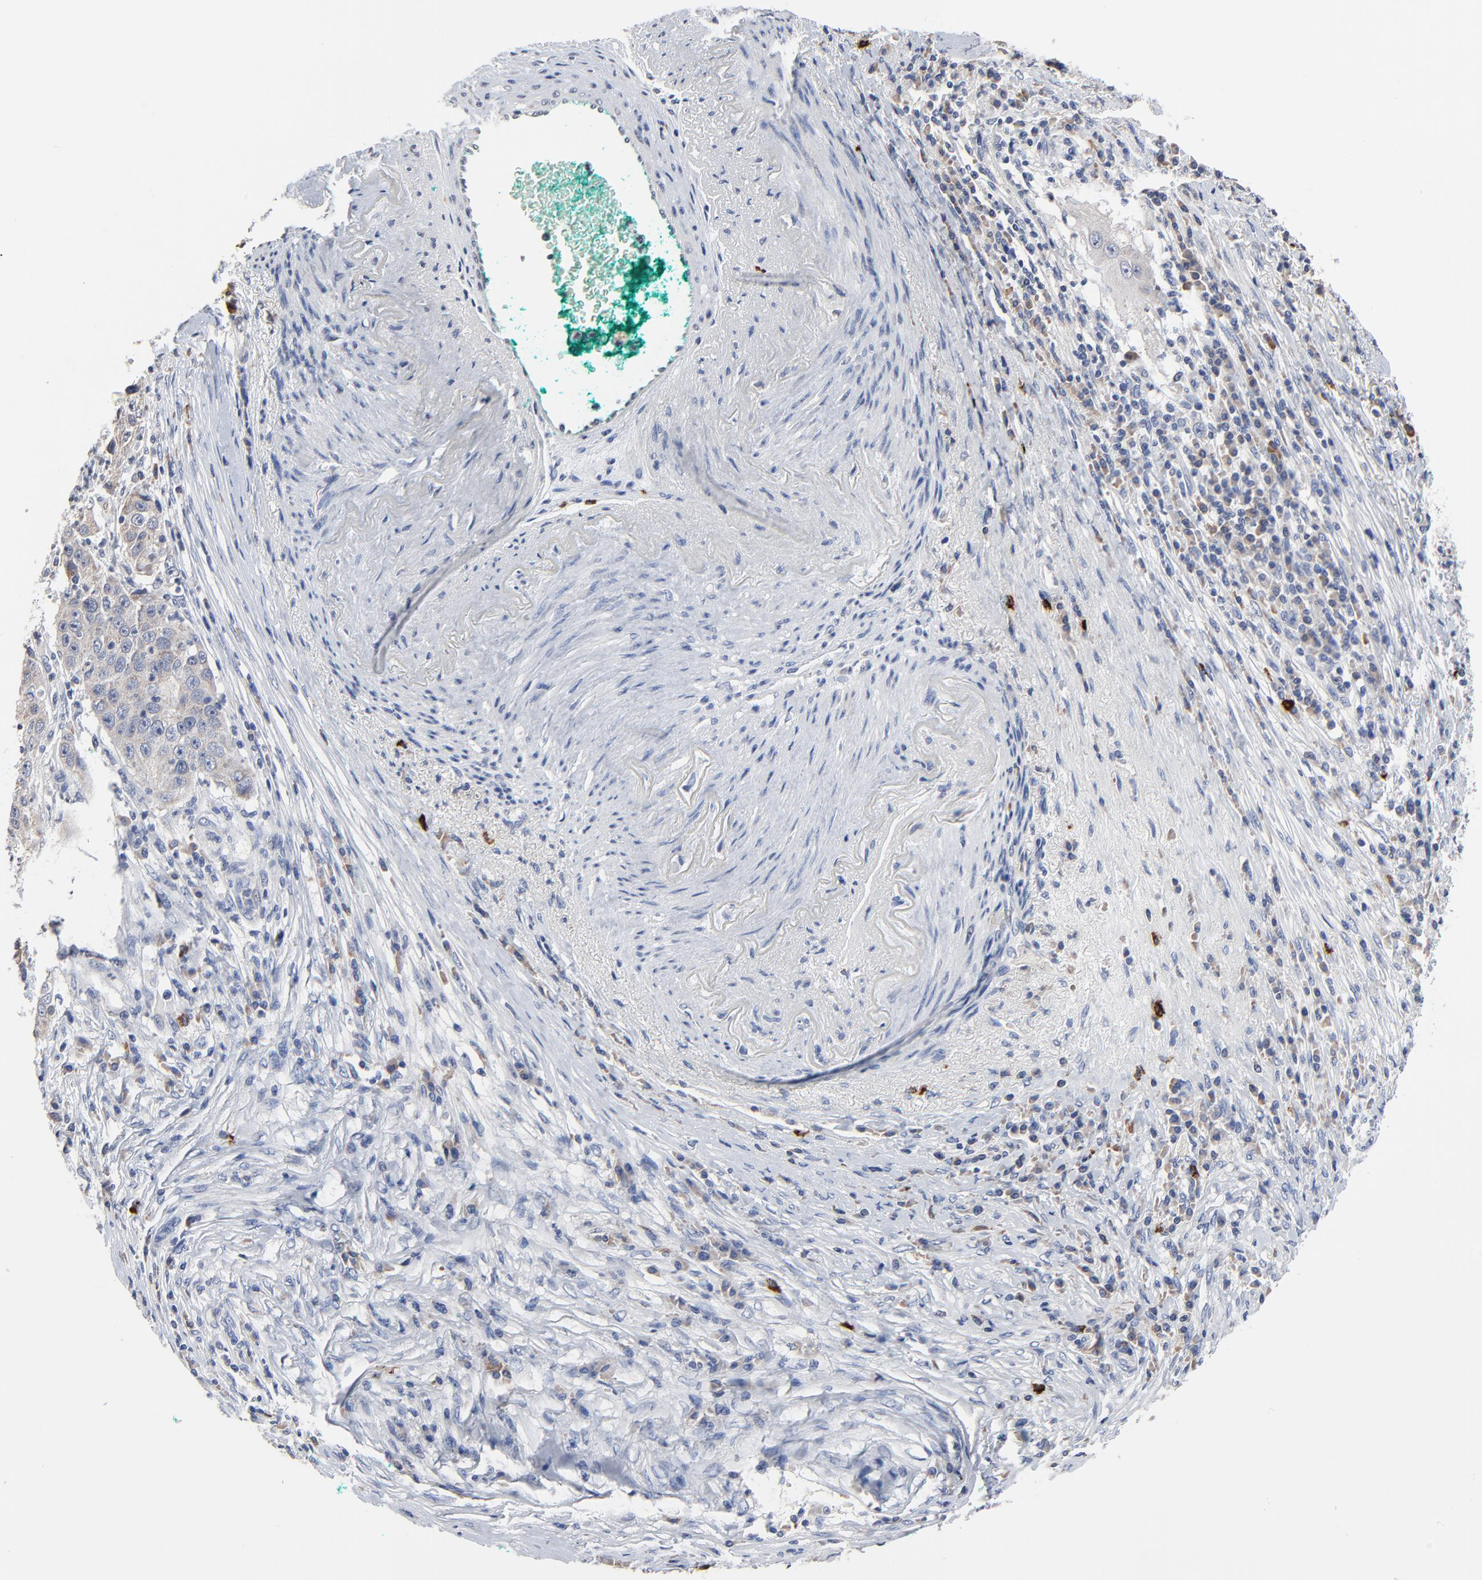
{"staining": {"intensity": "weak", "quantity": "25%-75%", "location": "cytoplasmic/membranous"}, "tissue": "lung cancer", "cell_type": "Tumor cells", "image_type": "cancer", "snomed": [{"axis": "morphology", "description": "Squamous cell carcinoma, NOS"}, {"axis": "topography", "description": "Lung"}], "caption": "Brown immunohistochemical staining in lung cancer (squamous cell carcinoma) shows weak cytoplasmic/membranous positivity in about 25%-75% of tumor cells. (DAB IHC, brown staining for protein, blue staining for nuclei).", "gene": "FBXL5", "patient": {"sex": "male", "age": 64}}